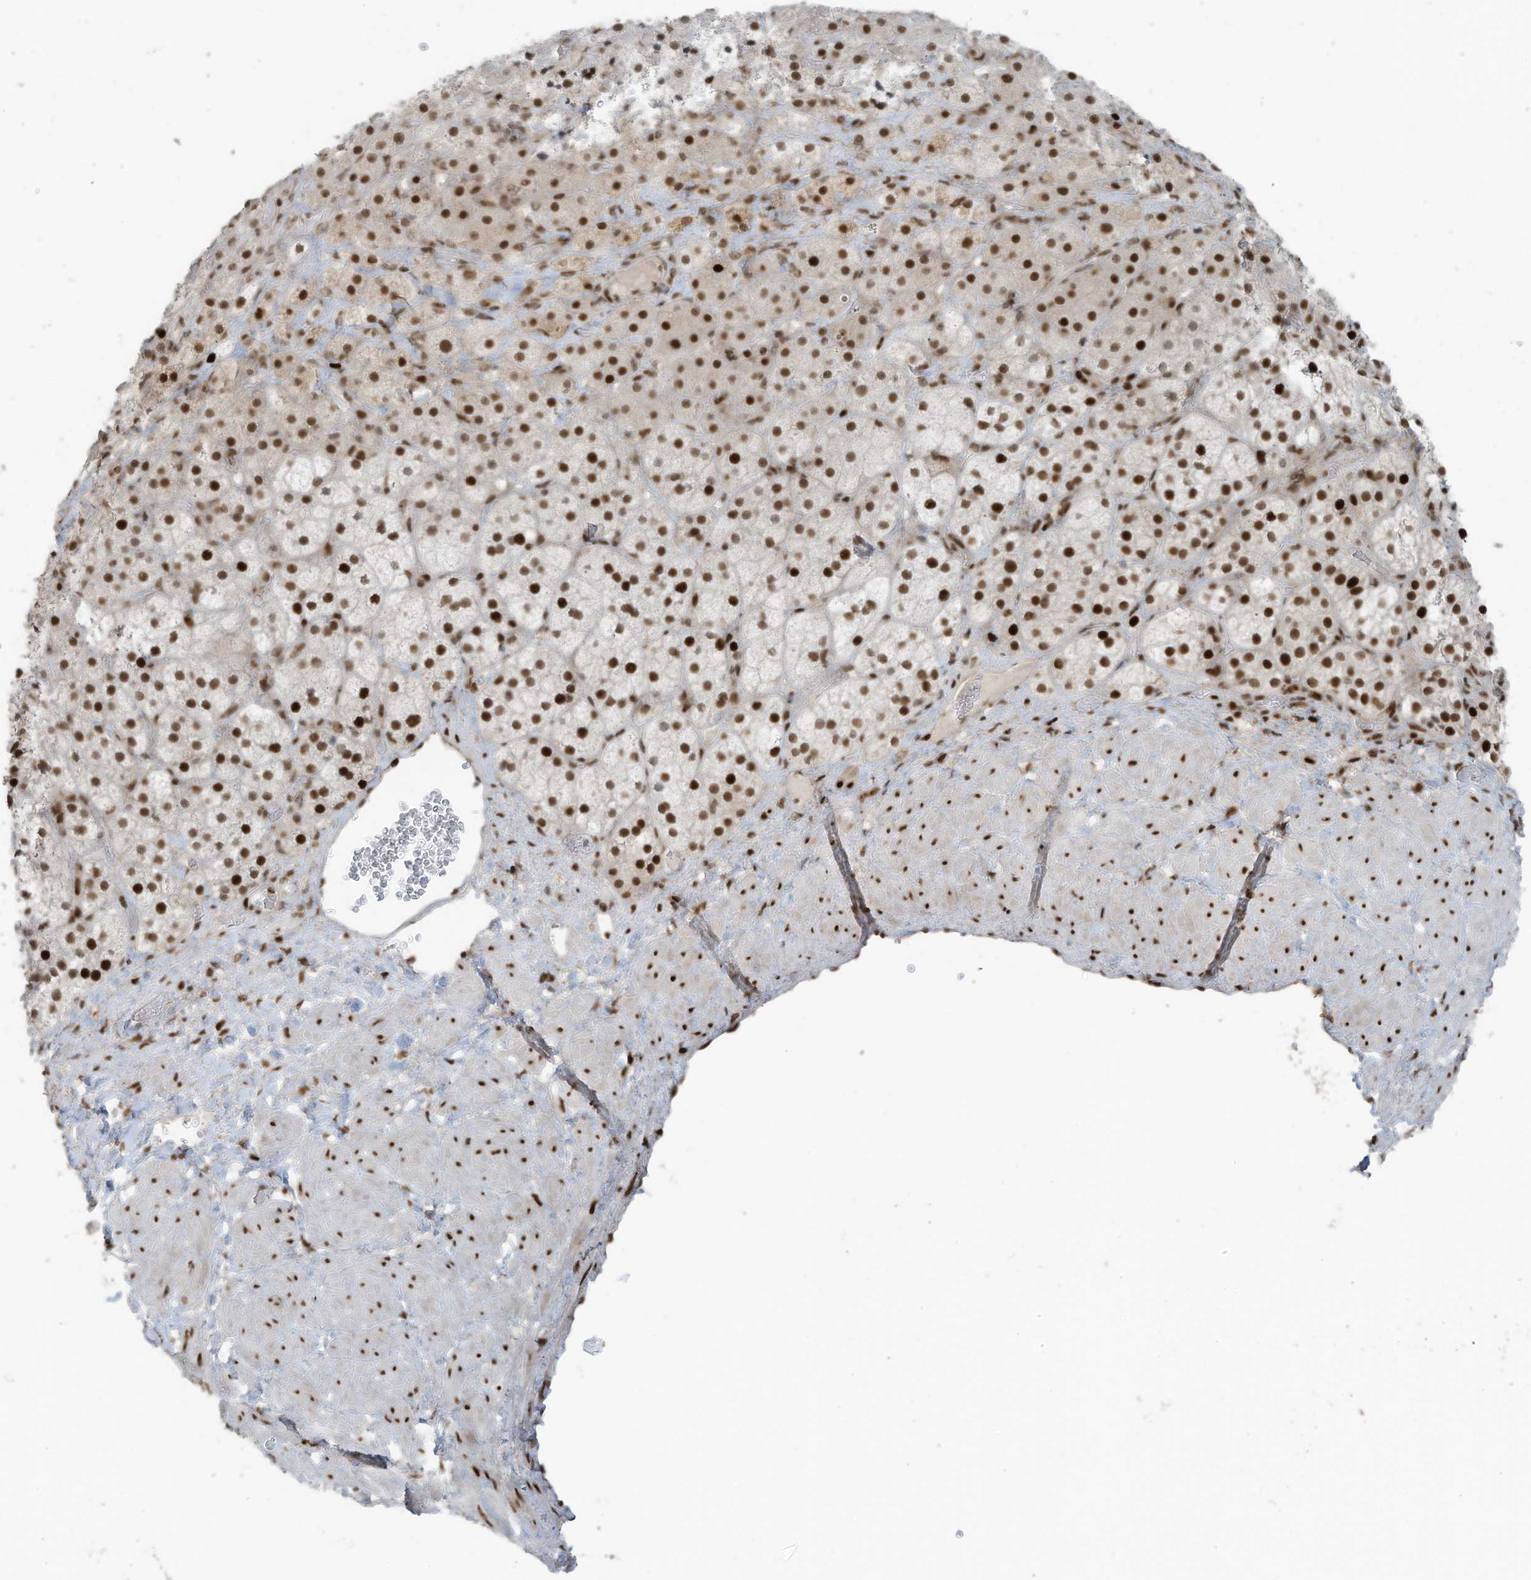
{"staining": {"intensity": "strong", "quantity": ">75%", "location": "nuclear"}, "tissue": "adrenal gland", "cell_type": "Glandular cells", "image_type": "normal", "snomed": [{"axis": "morphology", "description": "Normal tissue, NOS"}, {"axis": "topography", "description": "Adrenal gland"}], "caption": "IHC photomicrograph of normal human adrenal gland stained for a protein (brown), which displays high levels of strong nuclear positivity in about >75% of glandular cells.", "gene": "PCNP", "patient": {"sex": "male", "age": 57}}